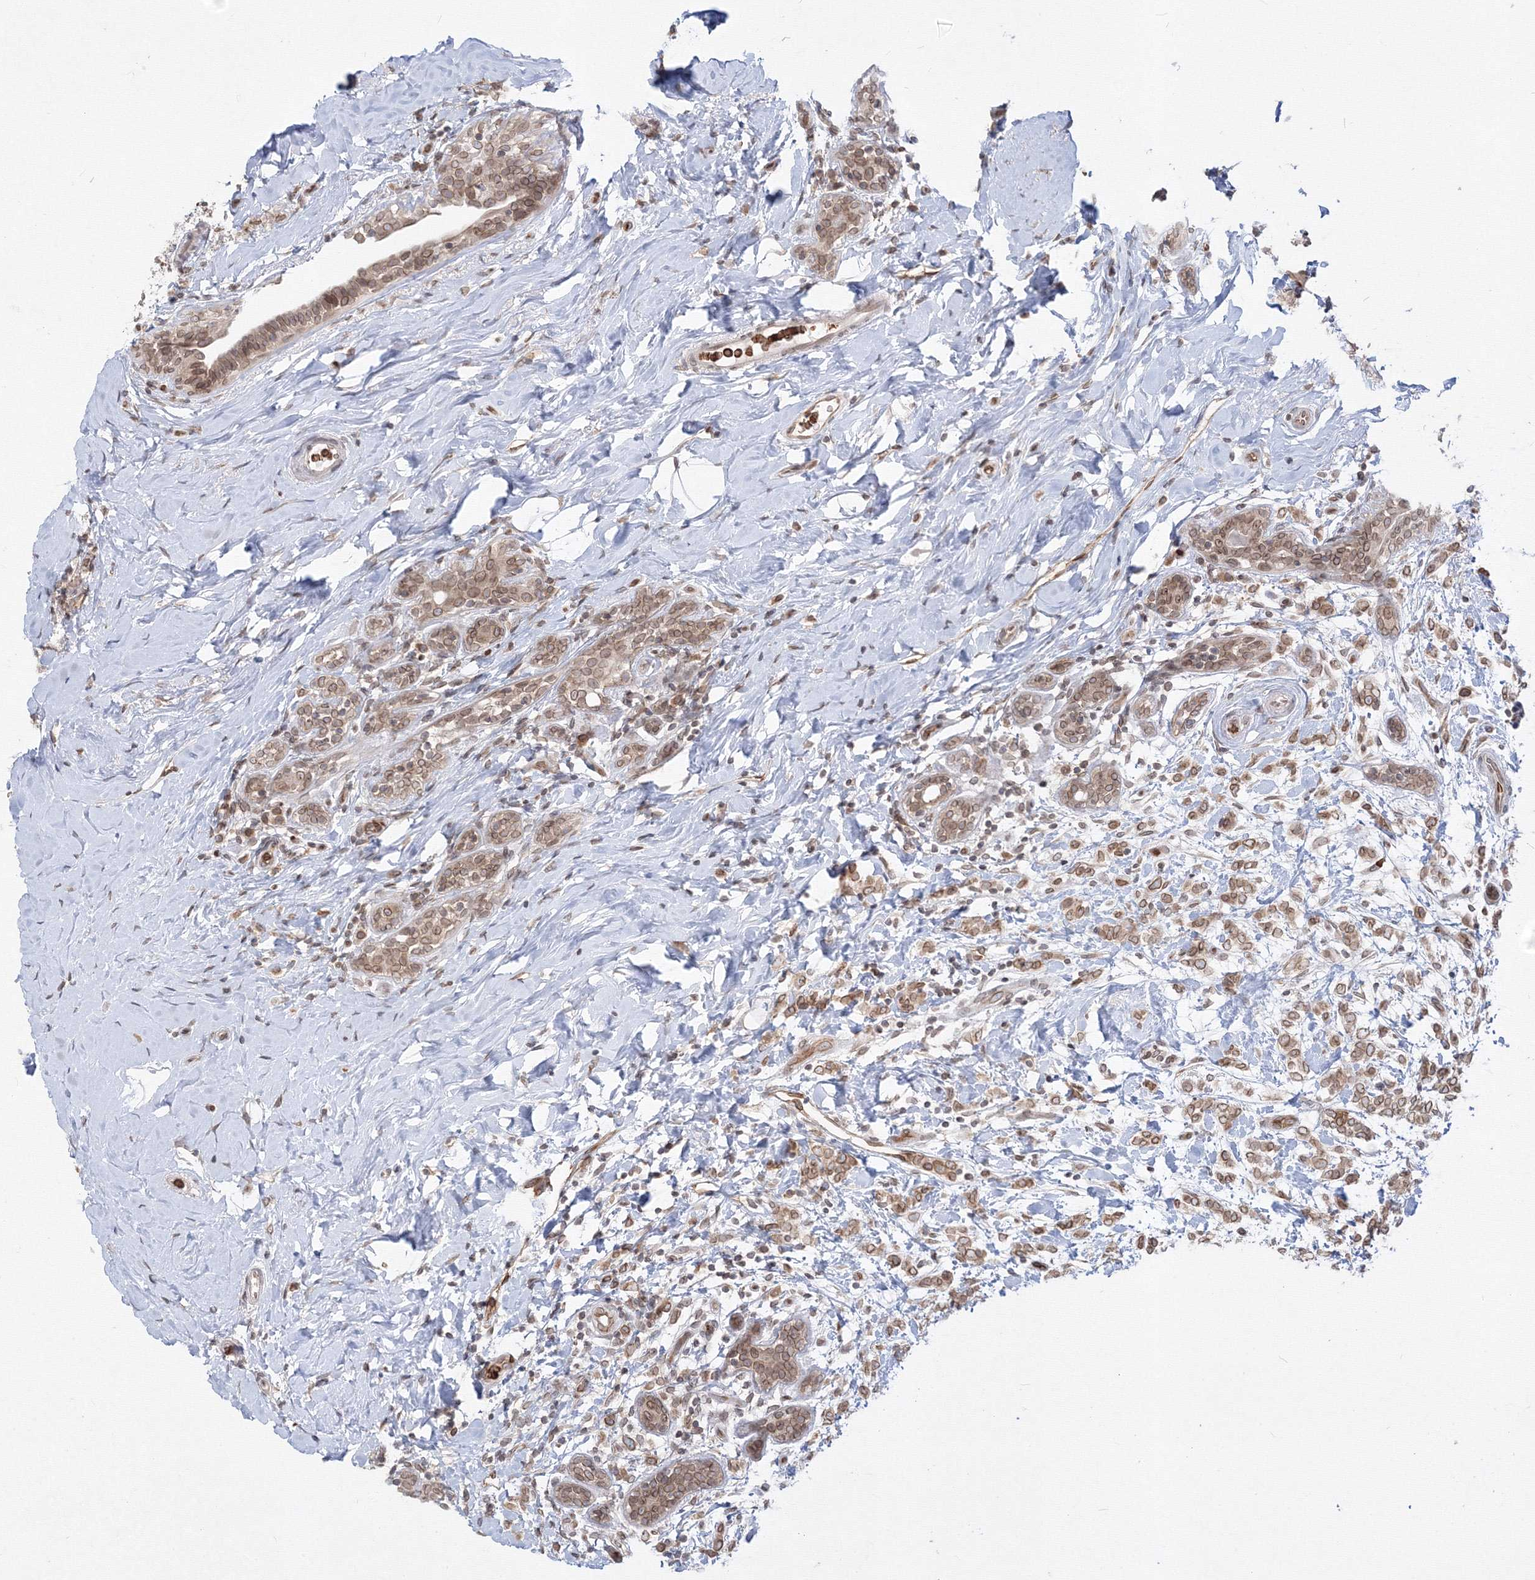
{"staining": {"intensity": "moderate", "quantity": ">75%", "location": "cytoplasmic/membranous,nuclear"}, "tissue": "breast cancer", "cell_type": "Tumor cells", "image_type": "cancer", "snomed": [{"axis": "morphology", "description": "Normal tissue, NOS"}, {"axis": "morphology", "description": "Lobular carcinoma"}, {"axis": "topography", "description": "Breast"}], "caption": "A brown stain highlights moderate cytoplasmic/membranous and nuclear expression of a protein in breast cancer tumor cells. The protein of interest is stained brown, and the nuclei are stained in blue (DAB (3,3'-diaminobenzidine) IHC with brightfield microscopy, high magnification).", "gene": "DNAJB2", "patient": {"sex": "female", "age": 47}}